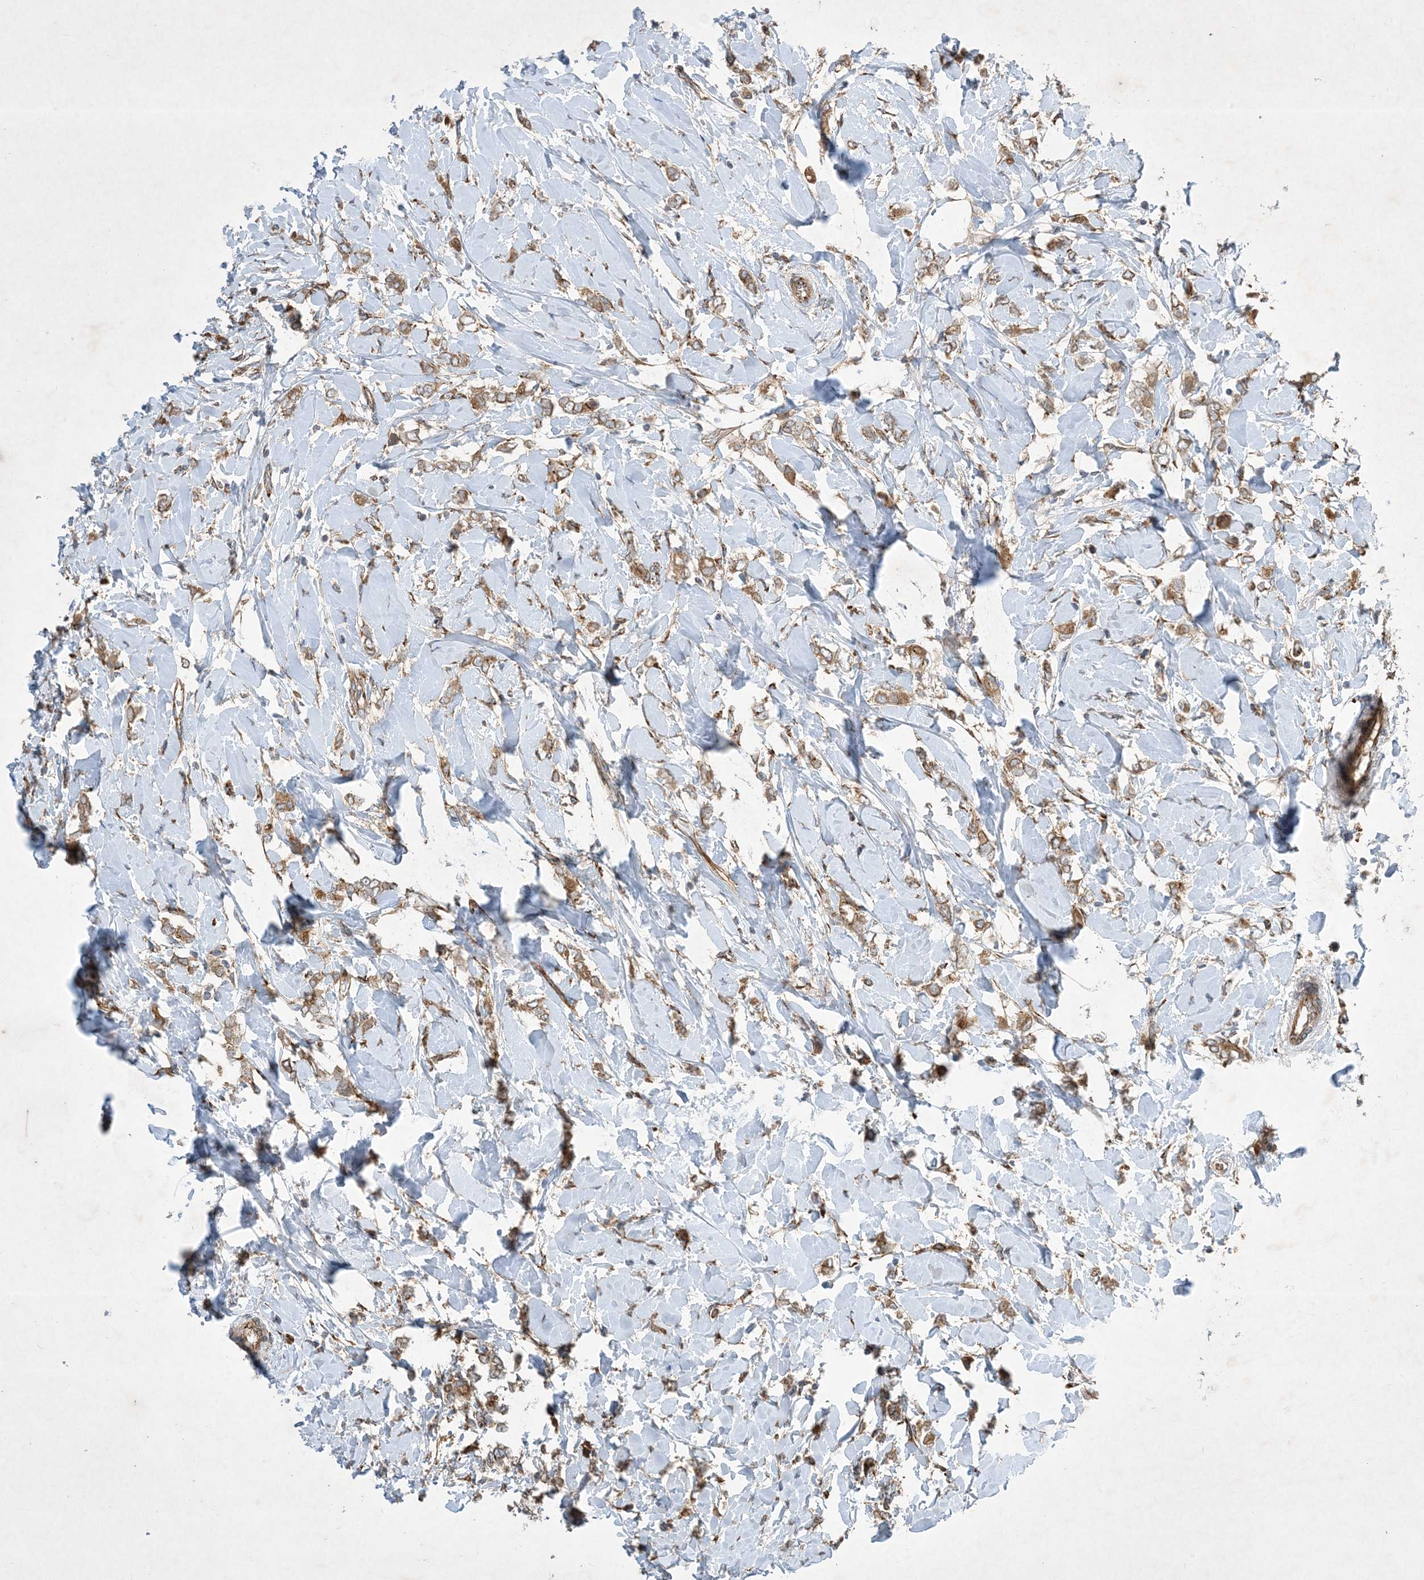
{"staining": {"intensity": "moderate", "quantity": ">75%", "location": "cytoplasmic/membranous"}, "tissue": "breast cancer", "cell_type": "Tumor cells", "image_type": "cancer", "snomed": [{"axis": "morphology", "description": "Normal tissue, NOS"}, {"axis": "morphology", "description": "Lobular carcinoma"}, {"axis": "topography", "description": "Breast"}], "caption": "Immunohistochemical staining of breast cancer (lobular carcinoma) demonstrates medium levels of moderate cytoplasmic/membranous staining in approximately >75% of tumor cells.", "gene": "OTOP1", "patient": {"sex": "female", "age": 47}}